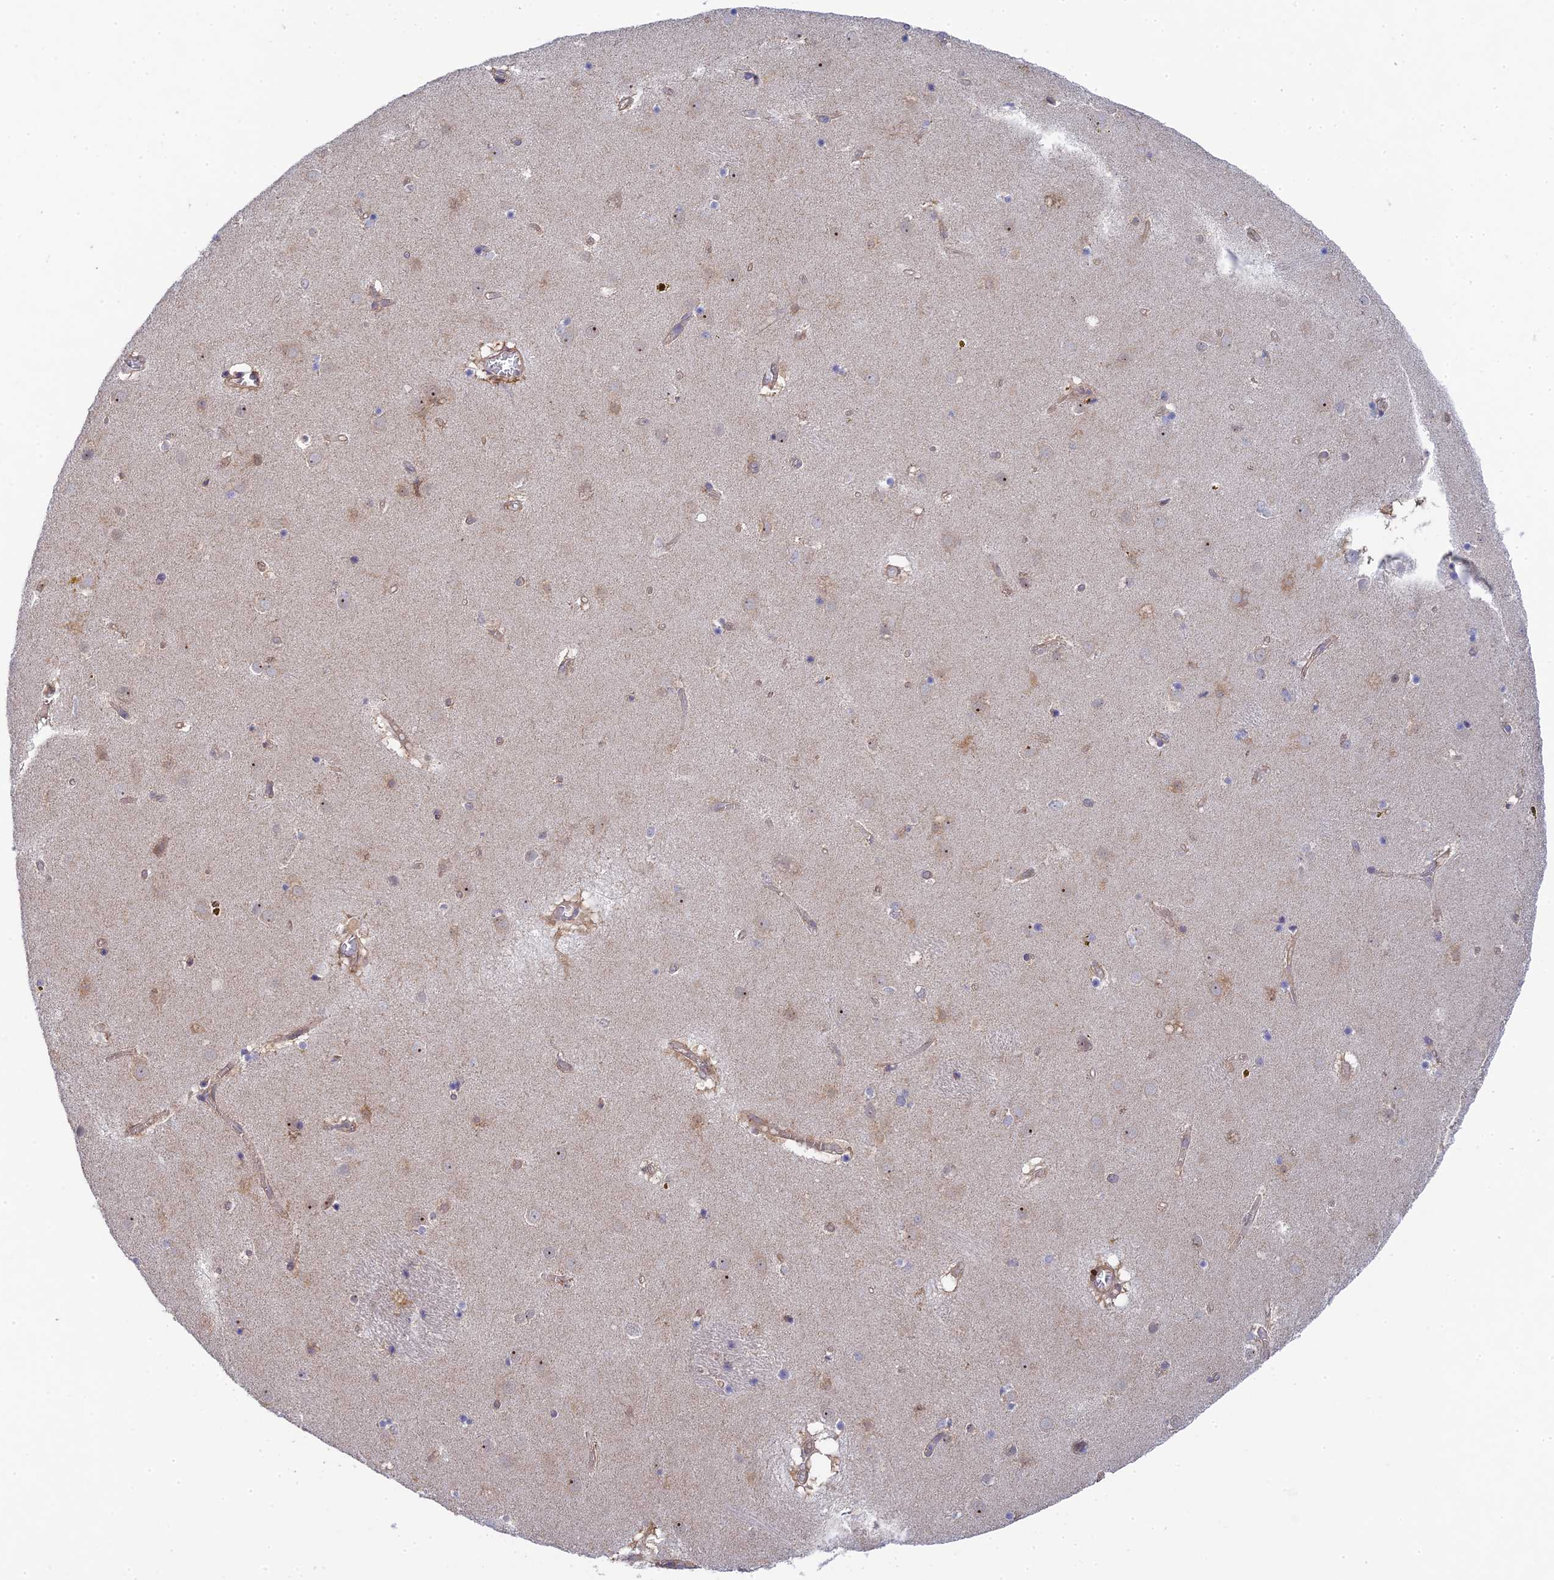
{"staining": {"intensity": "weak", "quantity": "<25%", "location": "cytoplasmic/membranous"}, "tissue": "caudate", "cell_type": "Glial cells", "image_type": "normal", "snomed": [{"axis": "morphology", "description": "Normal tissue, NOS"}, {"axis": "topography", "description": "Lateral ventricle wall"}], "caption": "High power microscopy micrograph of an immunohistochemistry (IHC) micrograph of normal caudate, revealing no significant expression in glial cells. The staining is performed using DAB brown chromogen with nuclei counter-stained in using hematoxylin.", "gene": "INCA1", "patient": {"sex": "male", "age": 70}}